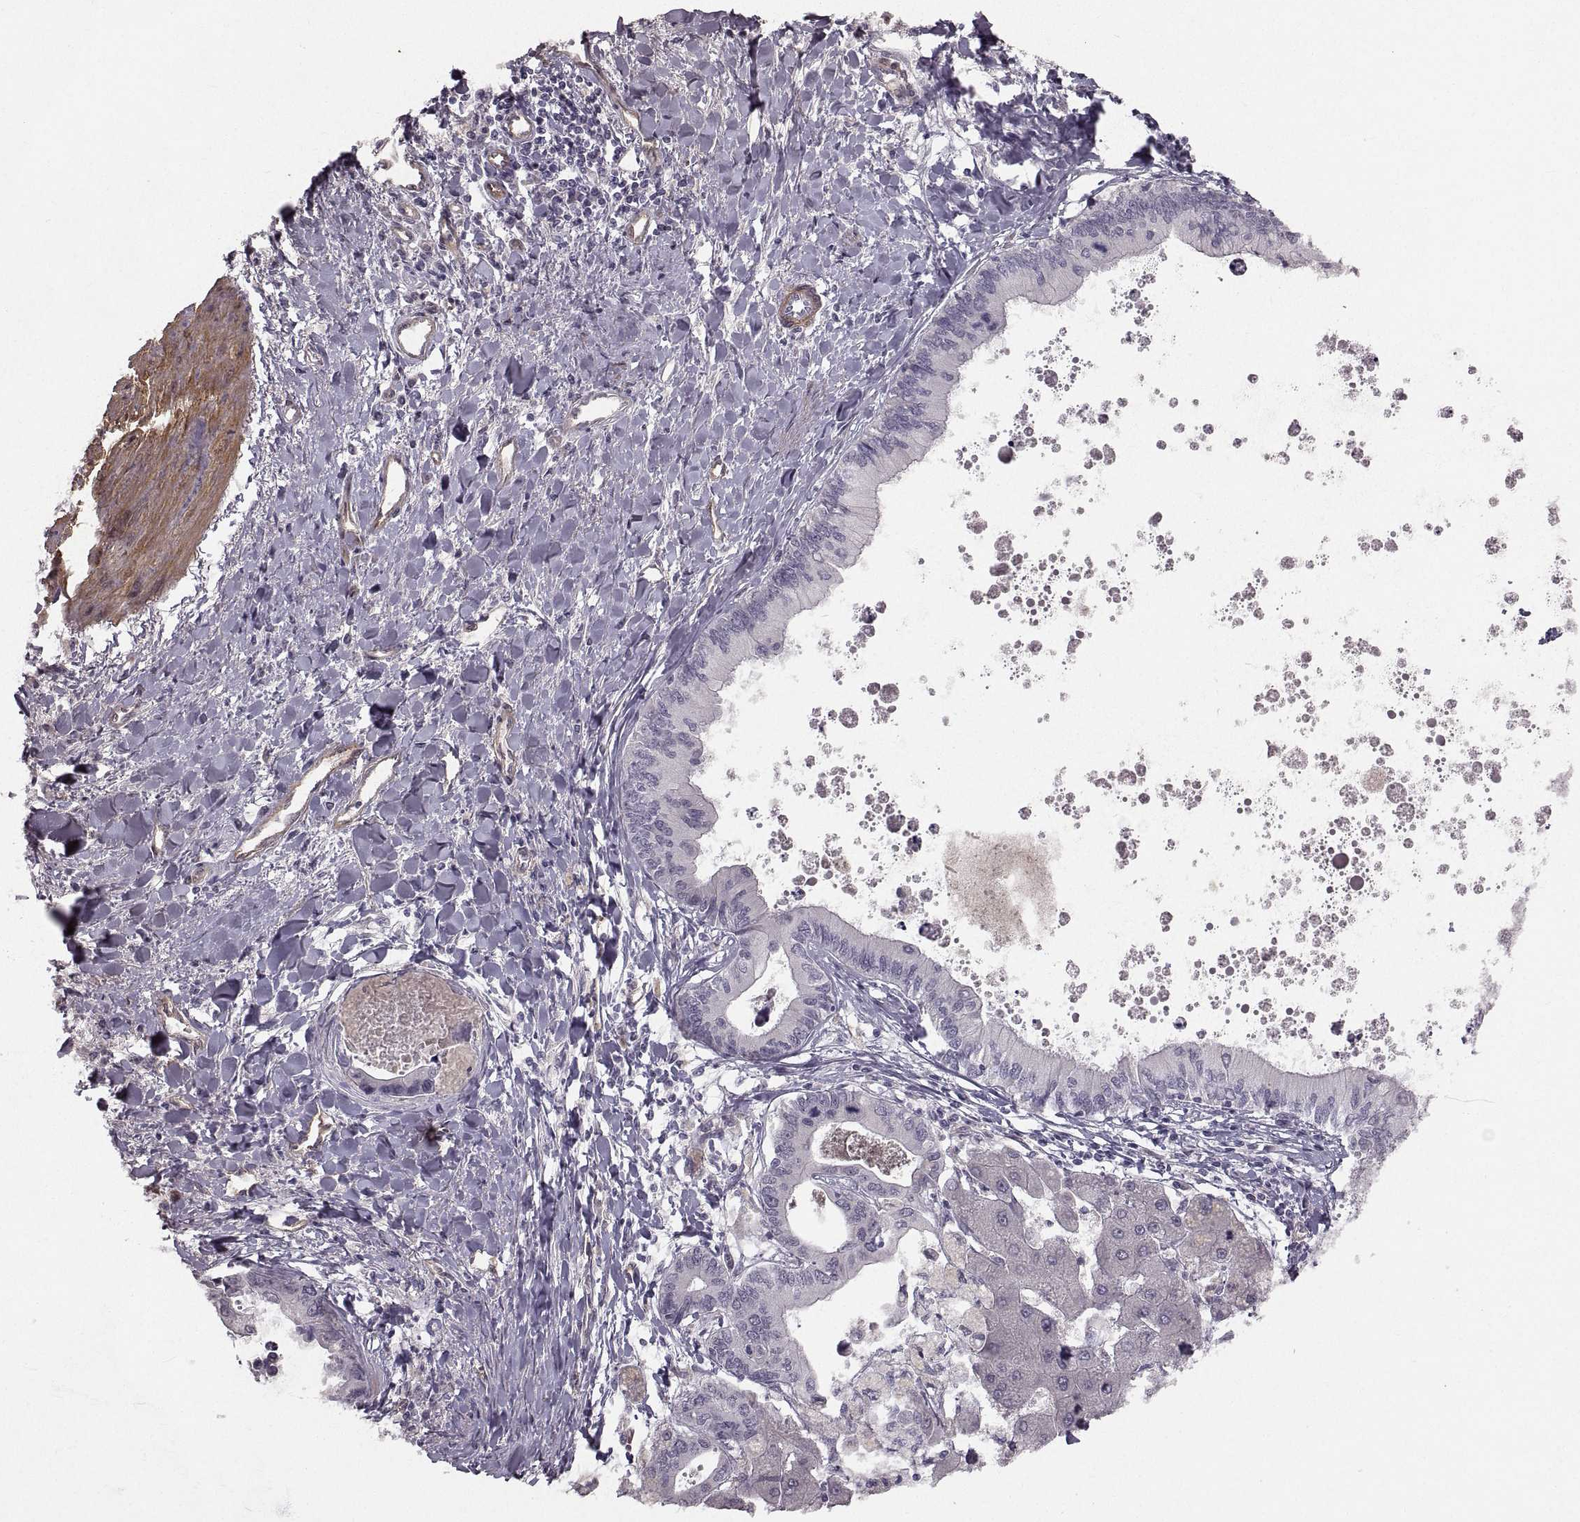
{"staining": {"intensity": "negative", "quantity": "none", "location": "none"}, "tissue": "liver cancer", "cell_type": "Tumor cells", "image_type": "cancer", "snomed": [{"axis": "morphology", "description": "Cholangiocarcinoma"}, {"axis": "topography", "description": "Liver"}], "caption": "Protein analysis of cholangiocarcinoma (liver) displays no significant staining in tumor cells.", "gene": "PGM5", "patient": {"sex": "male", "age": 66}}